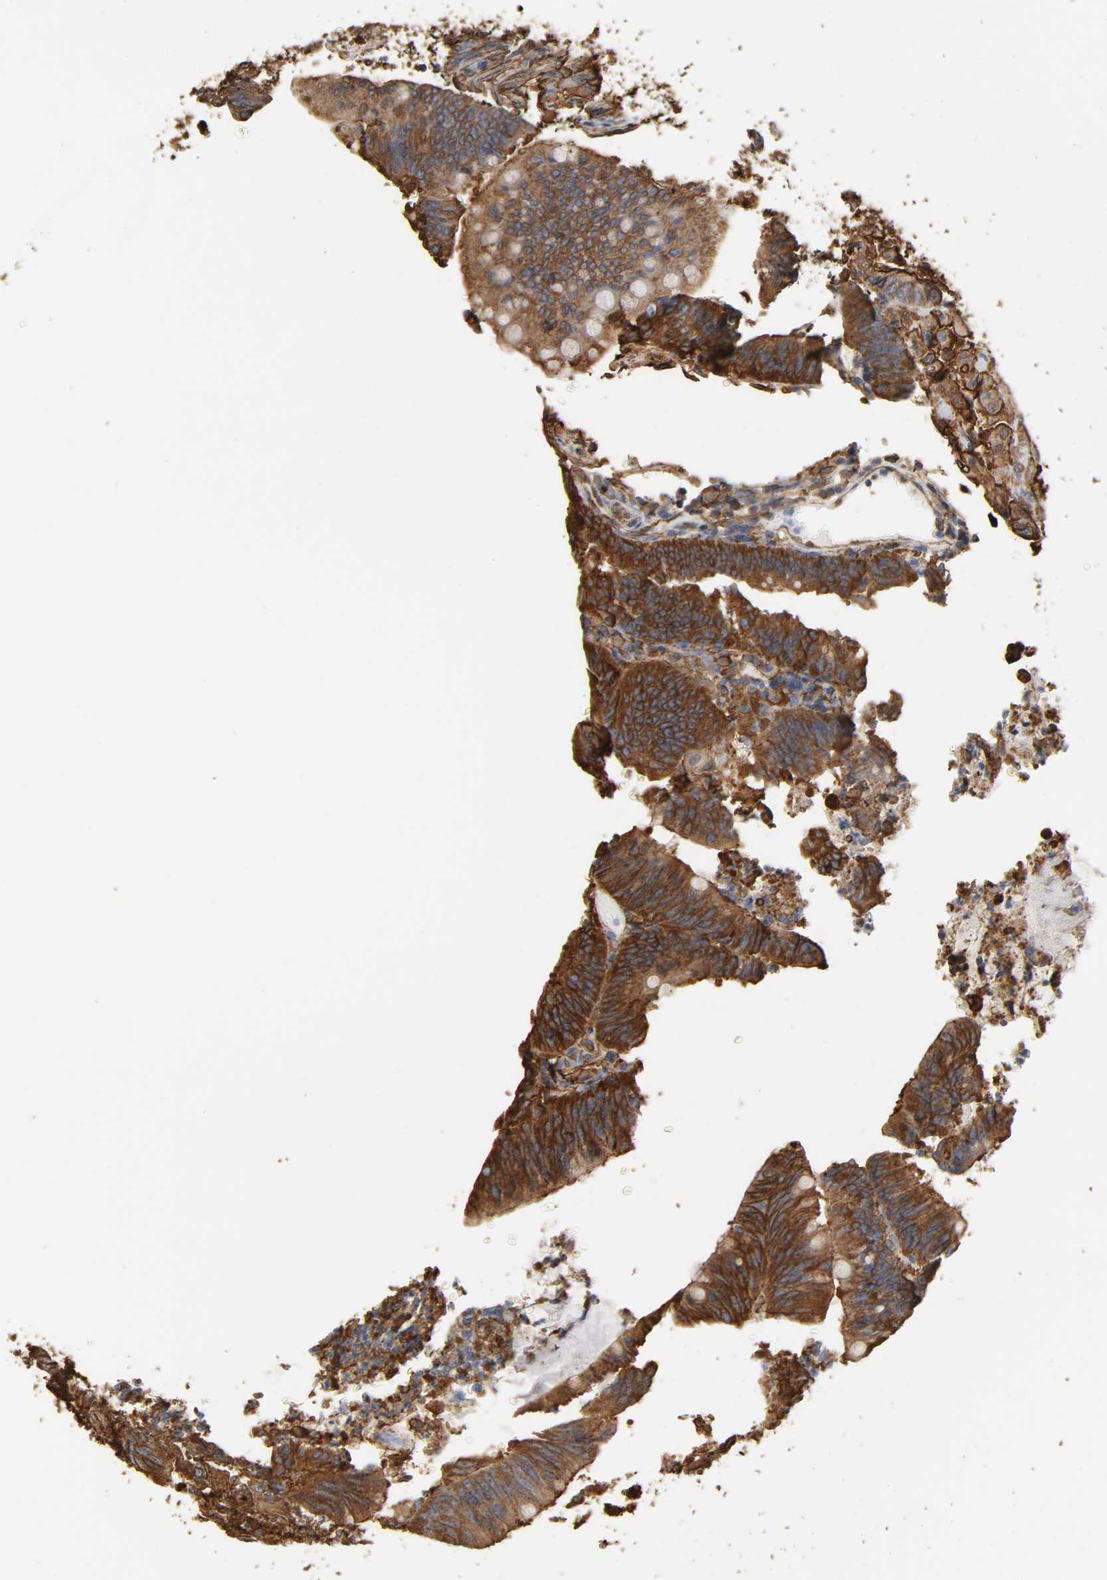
{"staining": {"intensity": "strong", "quantity": ">75%", "location": "cytoplasmic/membranous"}, "tissue": "colorectal cancer", "cell_type": "Tumor cells", "image_type": "cancer", "snomed": [{"axis": "morphology", "description": "Adenocarcinoma, NOS"}, {"axis": "topography", "description": "Rectum"}], "caption": "High-power microscopy captured an immunohistochemistry micrograph of colorectal cancer (adenocarcinoma), revealing strong cytoplasmic/membranous expression in approximately >75% of tumor cells.", "gene": "ANXA2", "patient": {"sex": "female", "age": 66}}